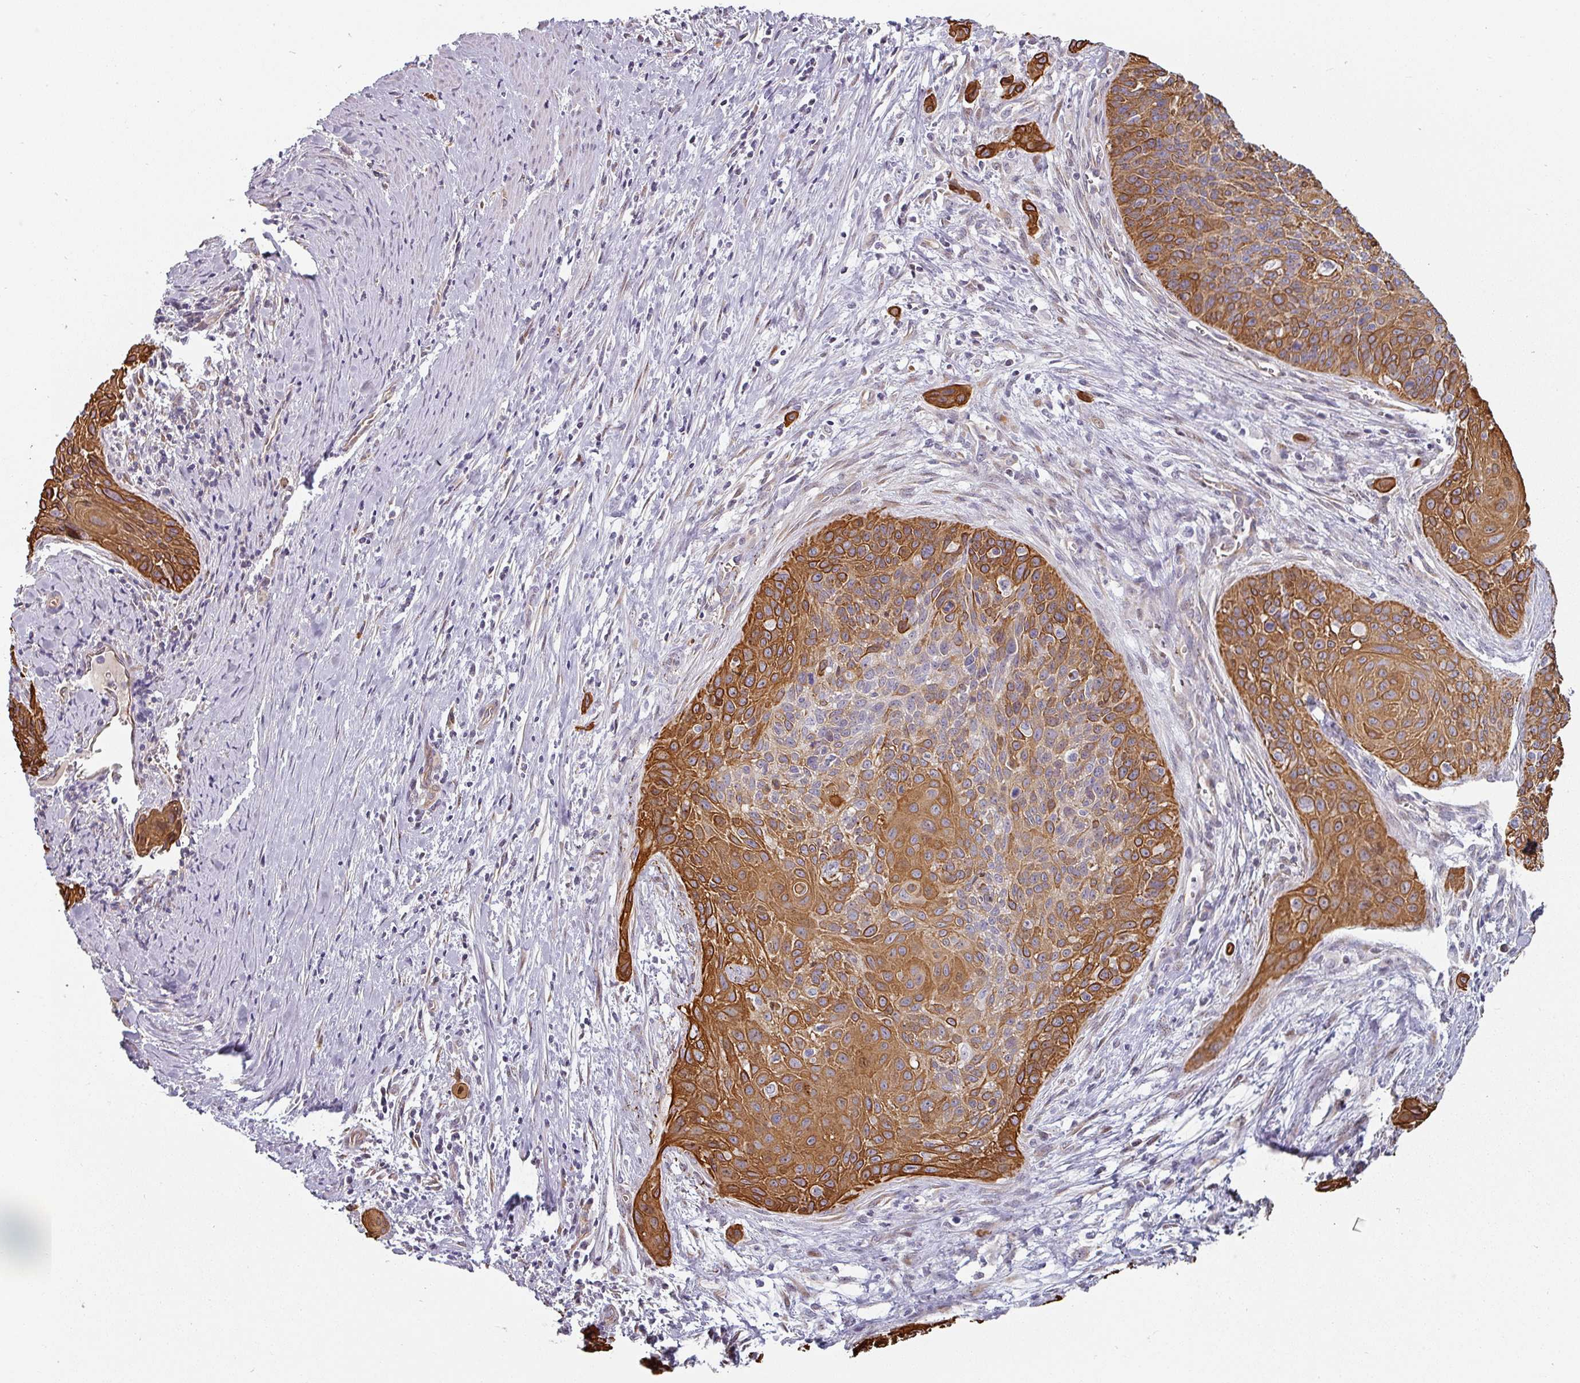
{"staining": {"intensity": "moderate", "quantity": ">75%", "location": "cytoplasmic/membranous"}, "tissue": "cervical cancer", "cell_type": "Tumor cells", "image_type": "cancer", "snomed": [{"axis": "morphology", "description": "Squamous cell carcinoma, NOS"}, {"axis": "topography", "description": "Cervix"}], "caption": "Protein expression analysis of cervical cancer displays moderate cytoplasmic/membranous expression in approximately >75% of tumor cells.", "gene": "CEP78", "patient": {"sex": "female", "age": 55}}